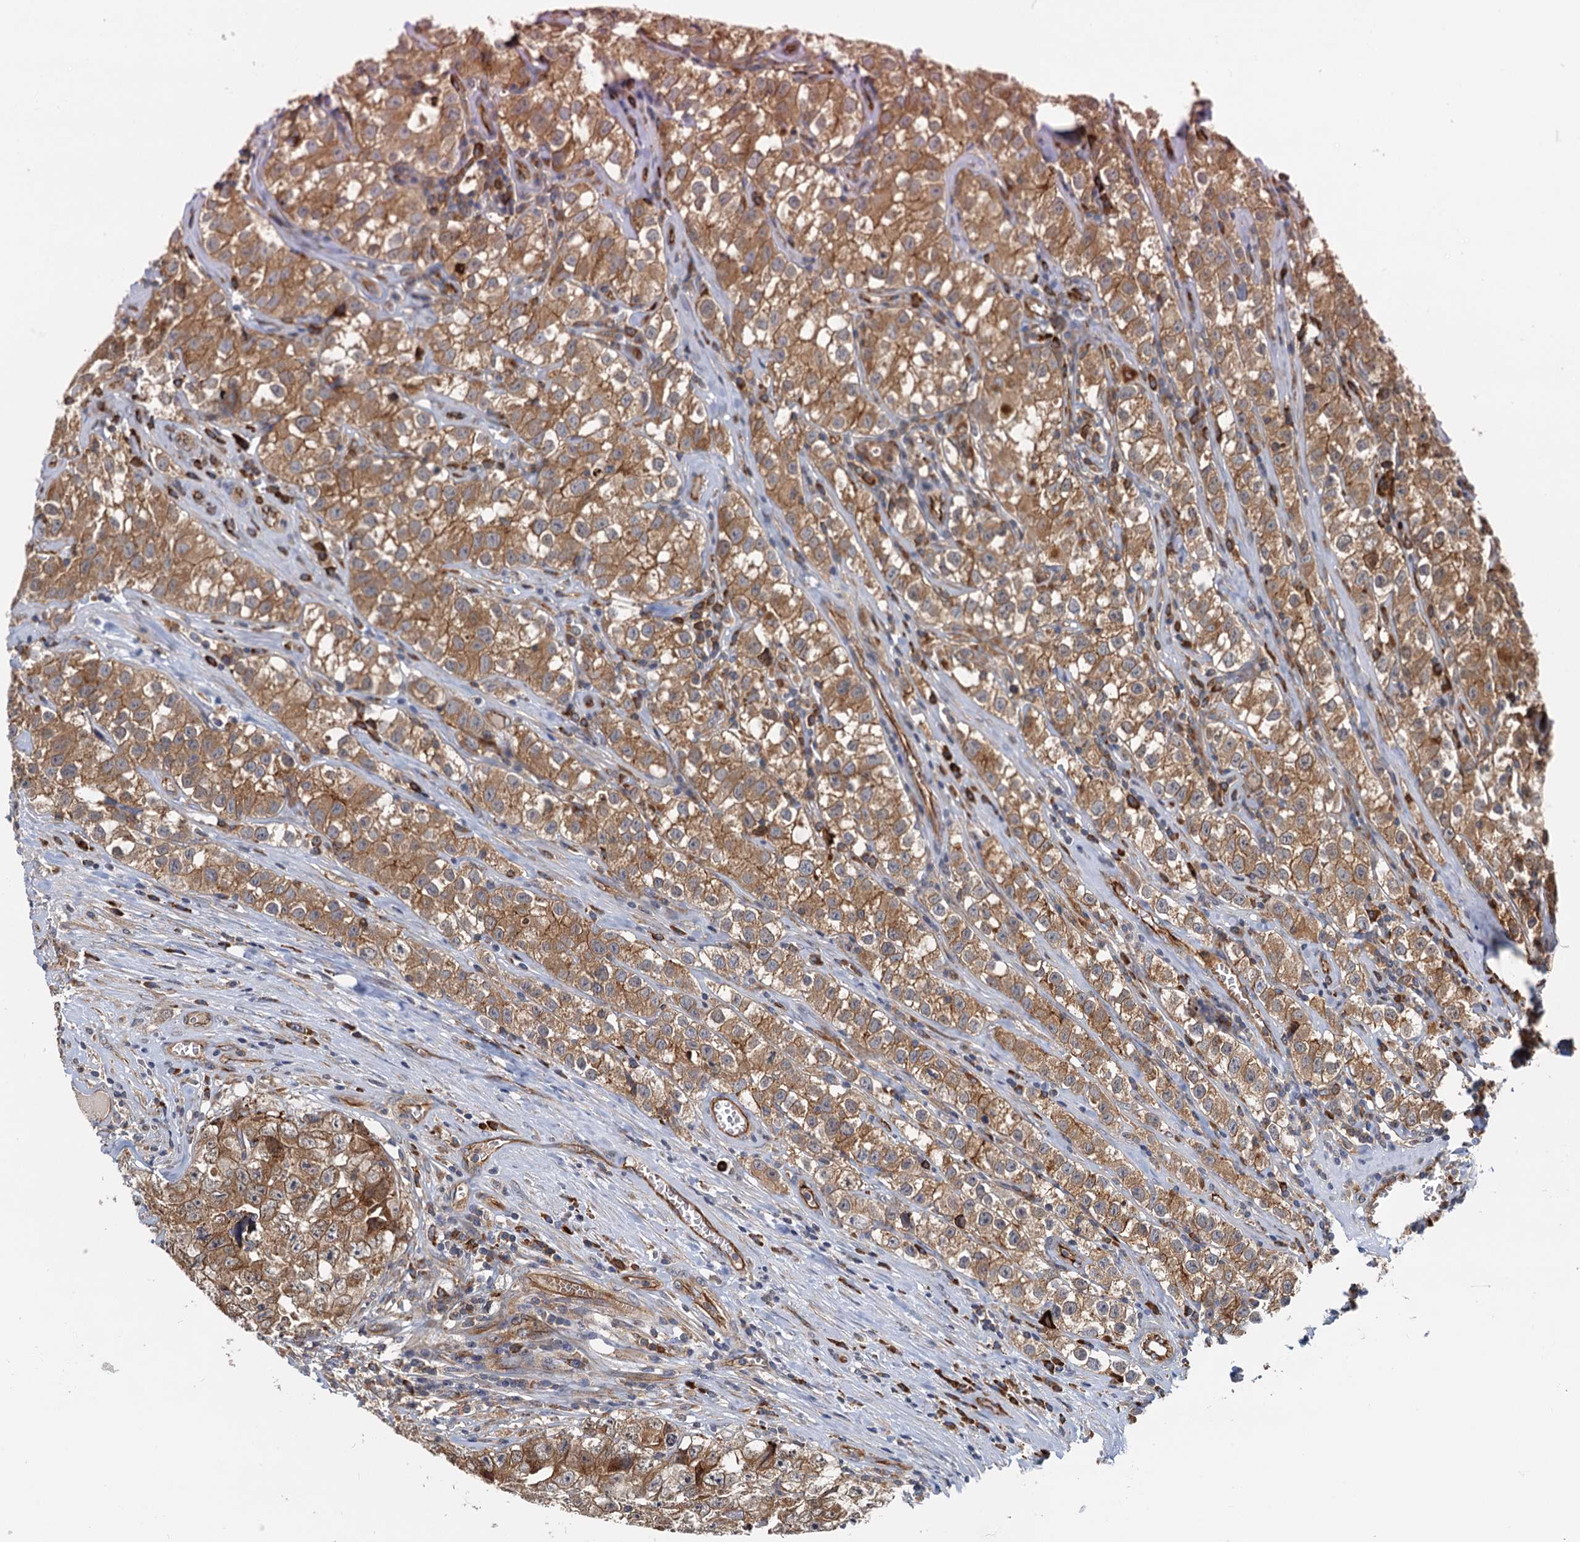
{"staining": {"intensity": "moderate", "quantity": ">75%", "location": "cytoplasmic/membranous"}, "tissue": "testis cancer", "cell_type": "Tumor cells", "image_type": "cancer", "snomed": [{"axis": "morphology", "description": "Seminoma, NOS"}, {"axis": "morphology", "description": "Carcinoma, Embryonal, NOS"}, {"axis": "topography", "description": "Testis"}], "caption": "A histopathology image of testis cancer (seminoma) stained for a protein reveals moderate cytoplasmic/membranous brown staining in tumor cells.", "gene": "NIPAL3", "patient": {"sex": "male", "age": 43}}